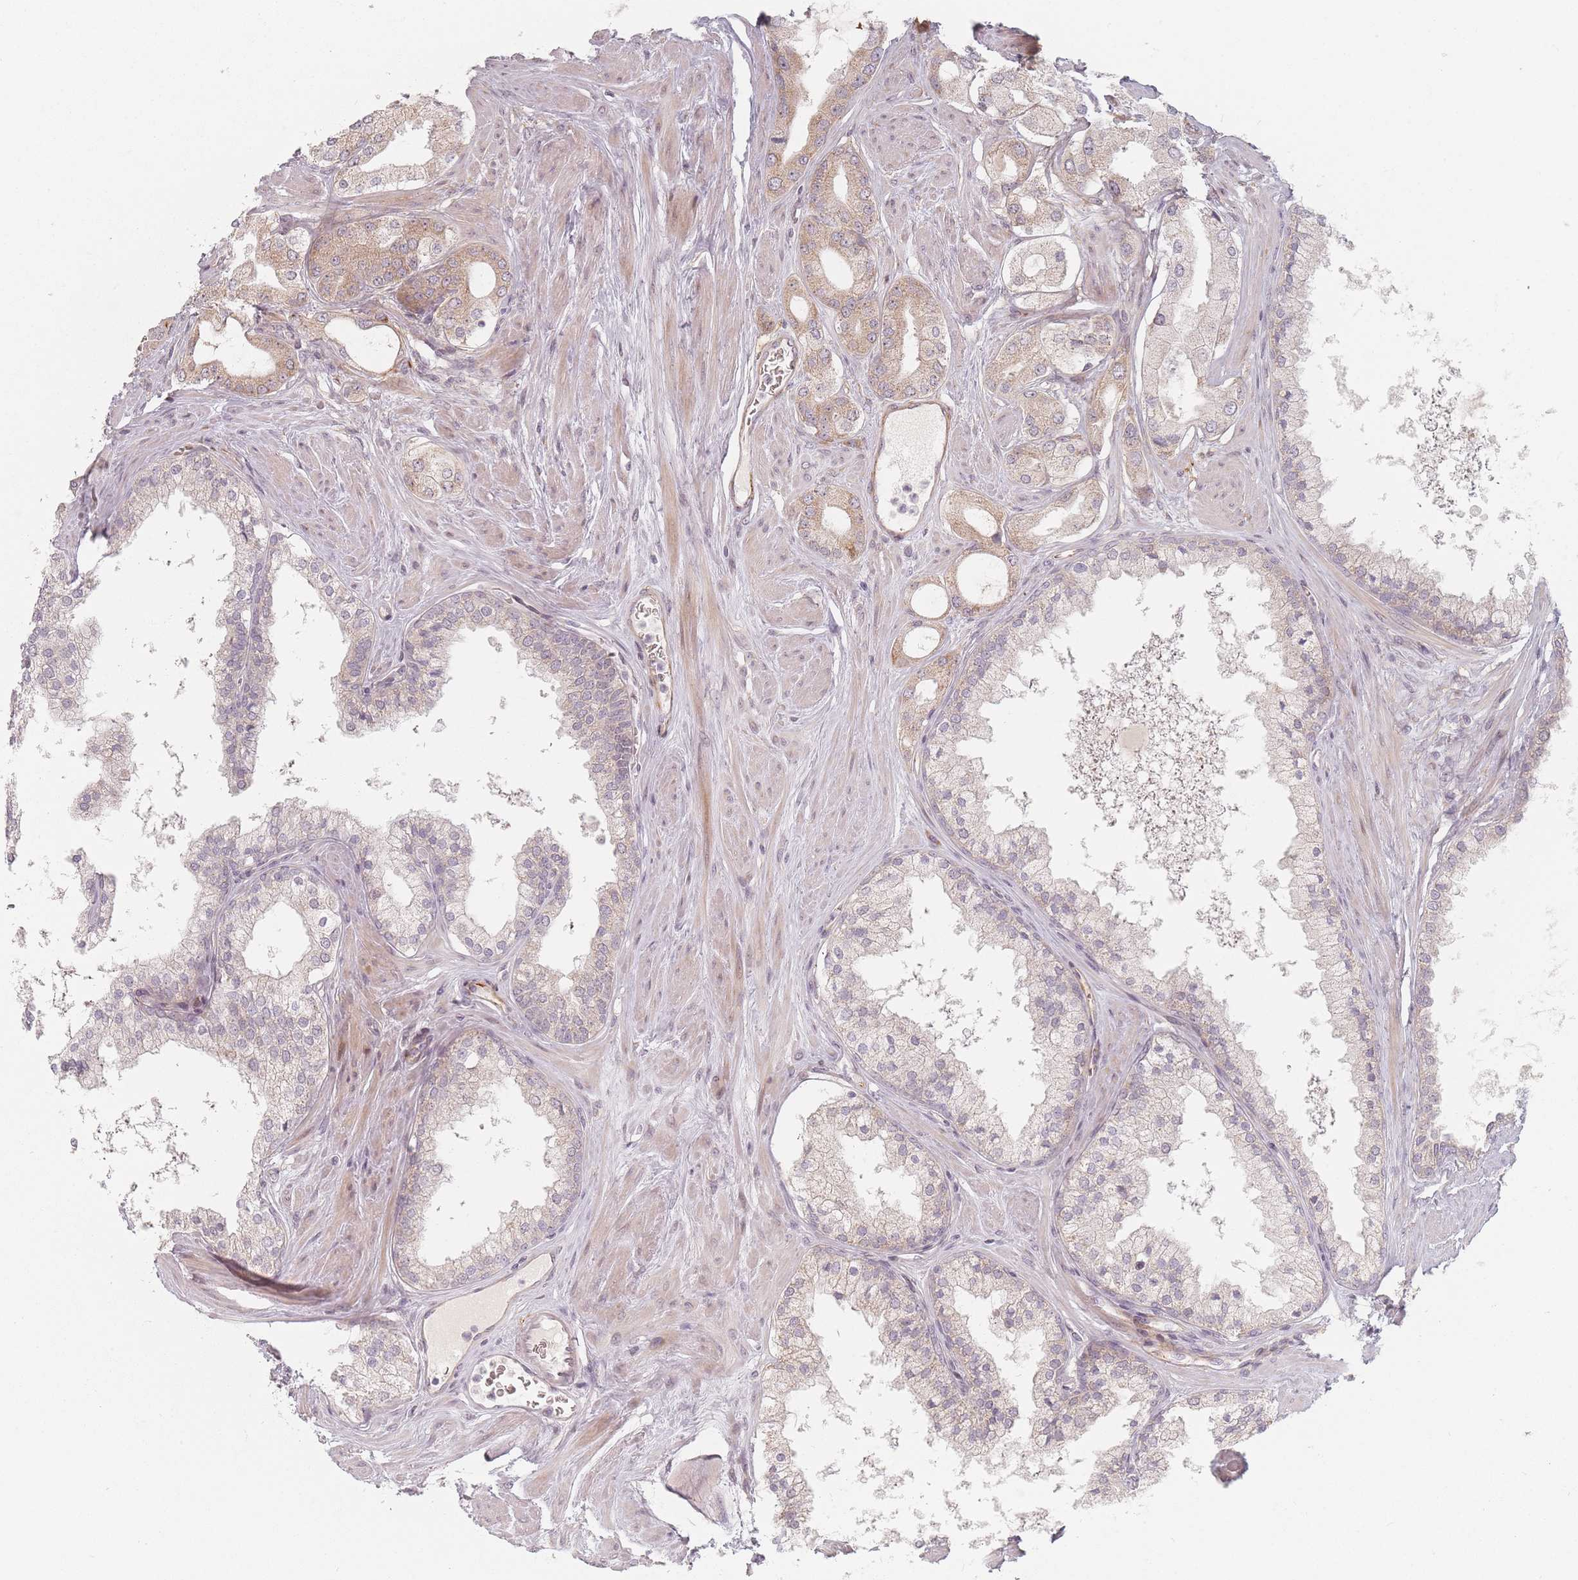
{"staining": {"intensity": "moderate", "quantity": "<25%", "location": "cytoplasmic/membranous"}, "tissue": "prostate cancer", "cell_type": "Tumor cells", "image_type": "cancer", "snomed": [{"axis": "morphology", "description": "Adenocarcinoma, Low grade"}, {"axis": "topography", "description": "Prostate"}], "caption": "Prostate cancer (low-grade adenocarcinoma) stained for a protein exhibits moderate cytoplasmic/membranous positivity in tumor cells. (DAB (3,3'-diaminobenzidine) = brown stain, brightfield microscopy at high magnification).", "gene": "ZKSCAN7", "patient": {"sex": "male", "age": 42}}